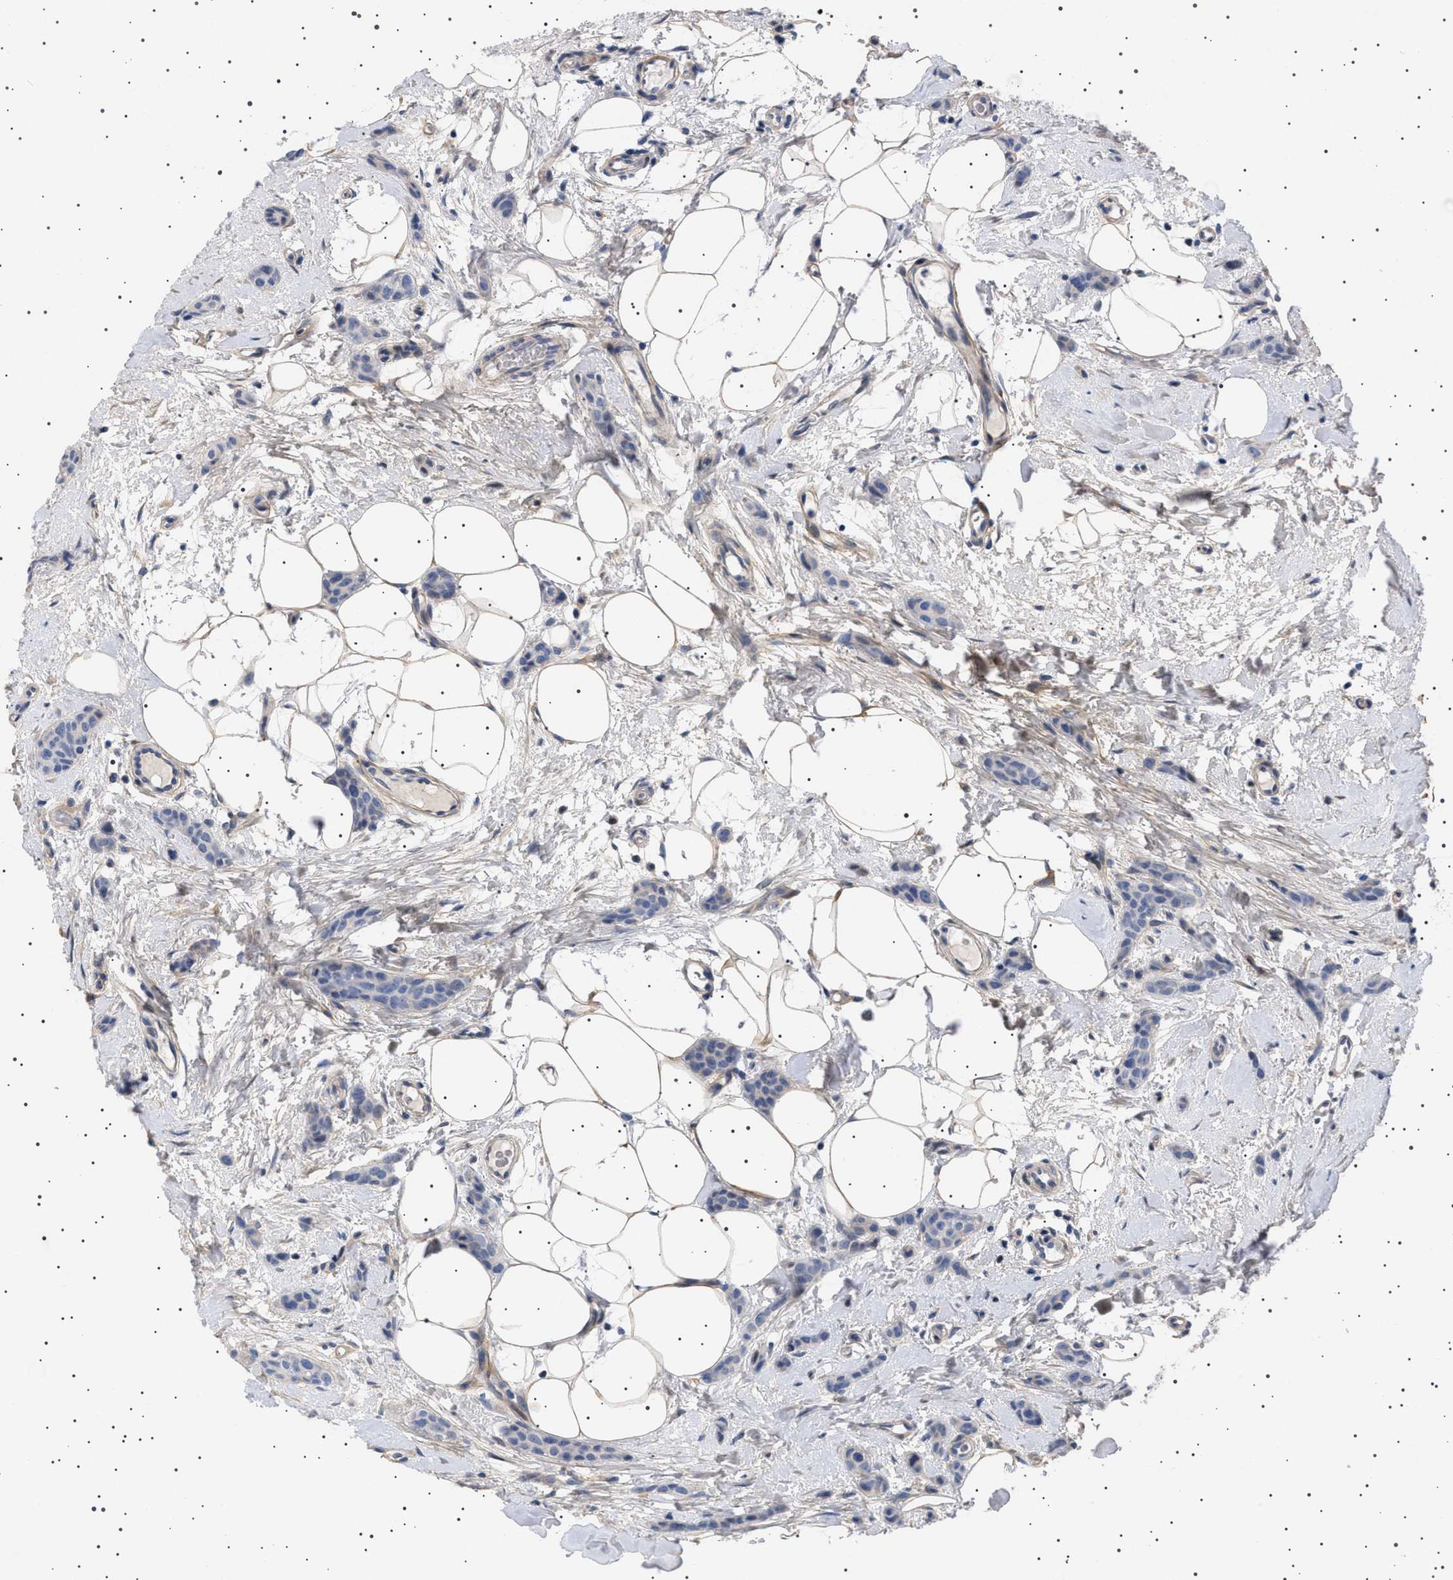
{"staining": {"intensity": "negative", "quantity": "none", "location": "none"}, "tissue": "breast cancer", "cell_type": "Tumor cells", "image_type": "cancer", "snomed": [{"axis": "morphology", "description": "Lobular carcinoma"}, {"axis": "topography", "description": "Skin"}, {"axis": "topography", "description": "Breast"}], "caption": "Tumor cells show no significant staining in breast lobular carcinoma.", "gene": "HTR1A", "patient": {"sex": "female", "age": 46}}